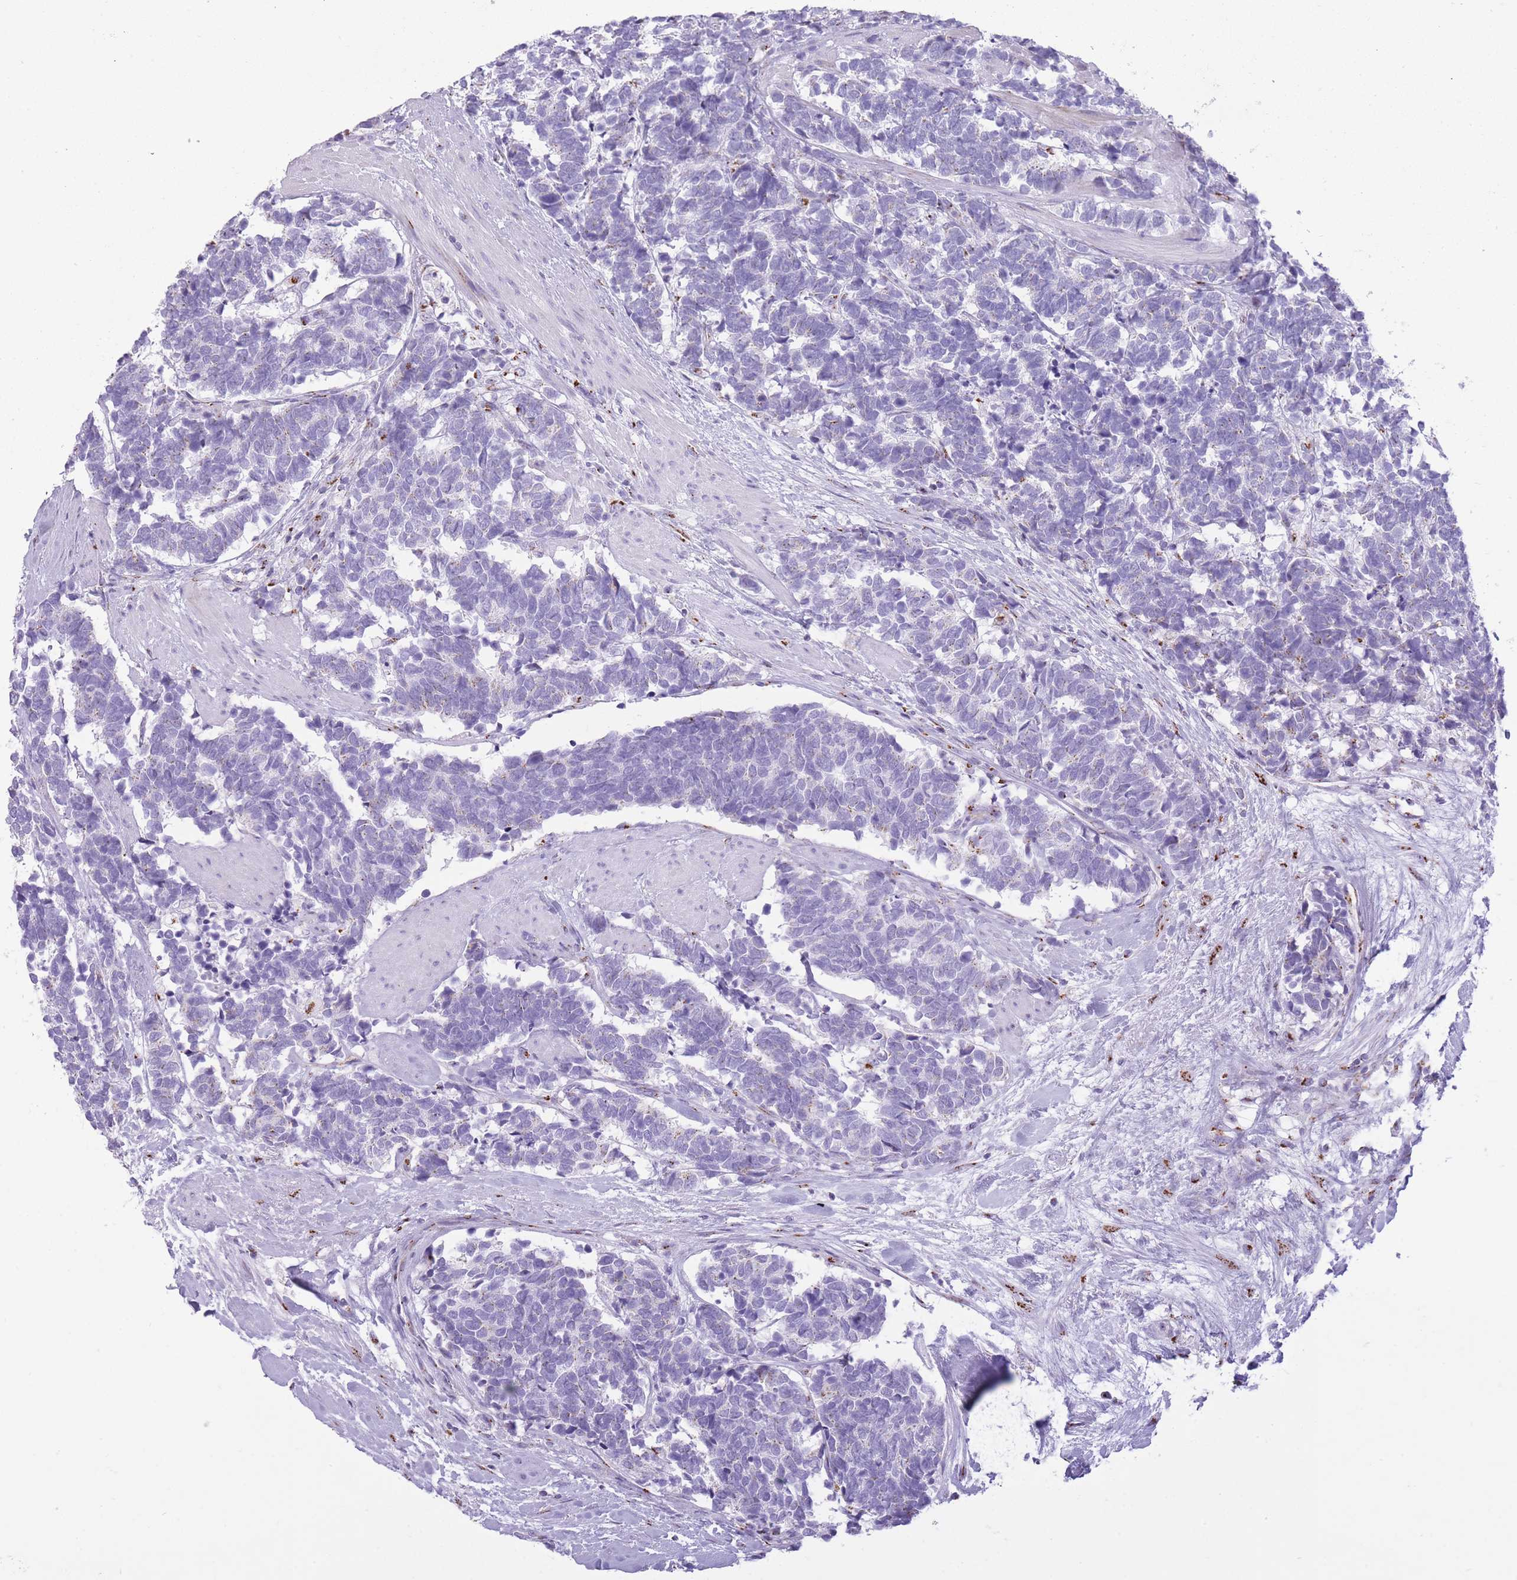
{"staining": {"intensity": "negative", "quantity": "none", "location": "none"}, "tissue": "carcinoid", "cell_type": "Tumor cells", "image_type": "cancer", "snomed": [{"axis": "morphology", "description": "Carcinoma, NOS"}, {"axis": "morphology", "description": "Carcinoid, malignant, NOS"}, {"axis": "topography", "description": "Prostate"}], "caption": "Immunohistochemical staining of carcinoid exhibits no significant positivity in tumor cells.", "gene": "B4GALT2", "patient": {"sex": "male", "age": 57}}